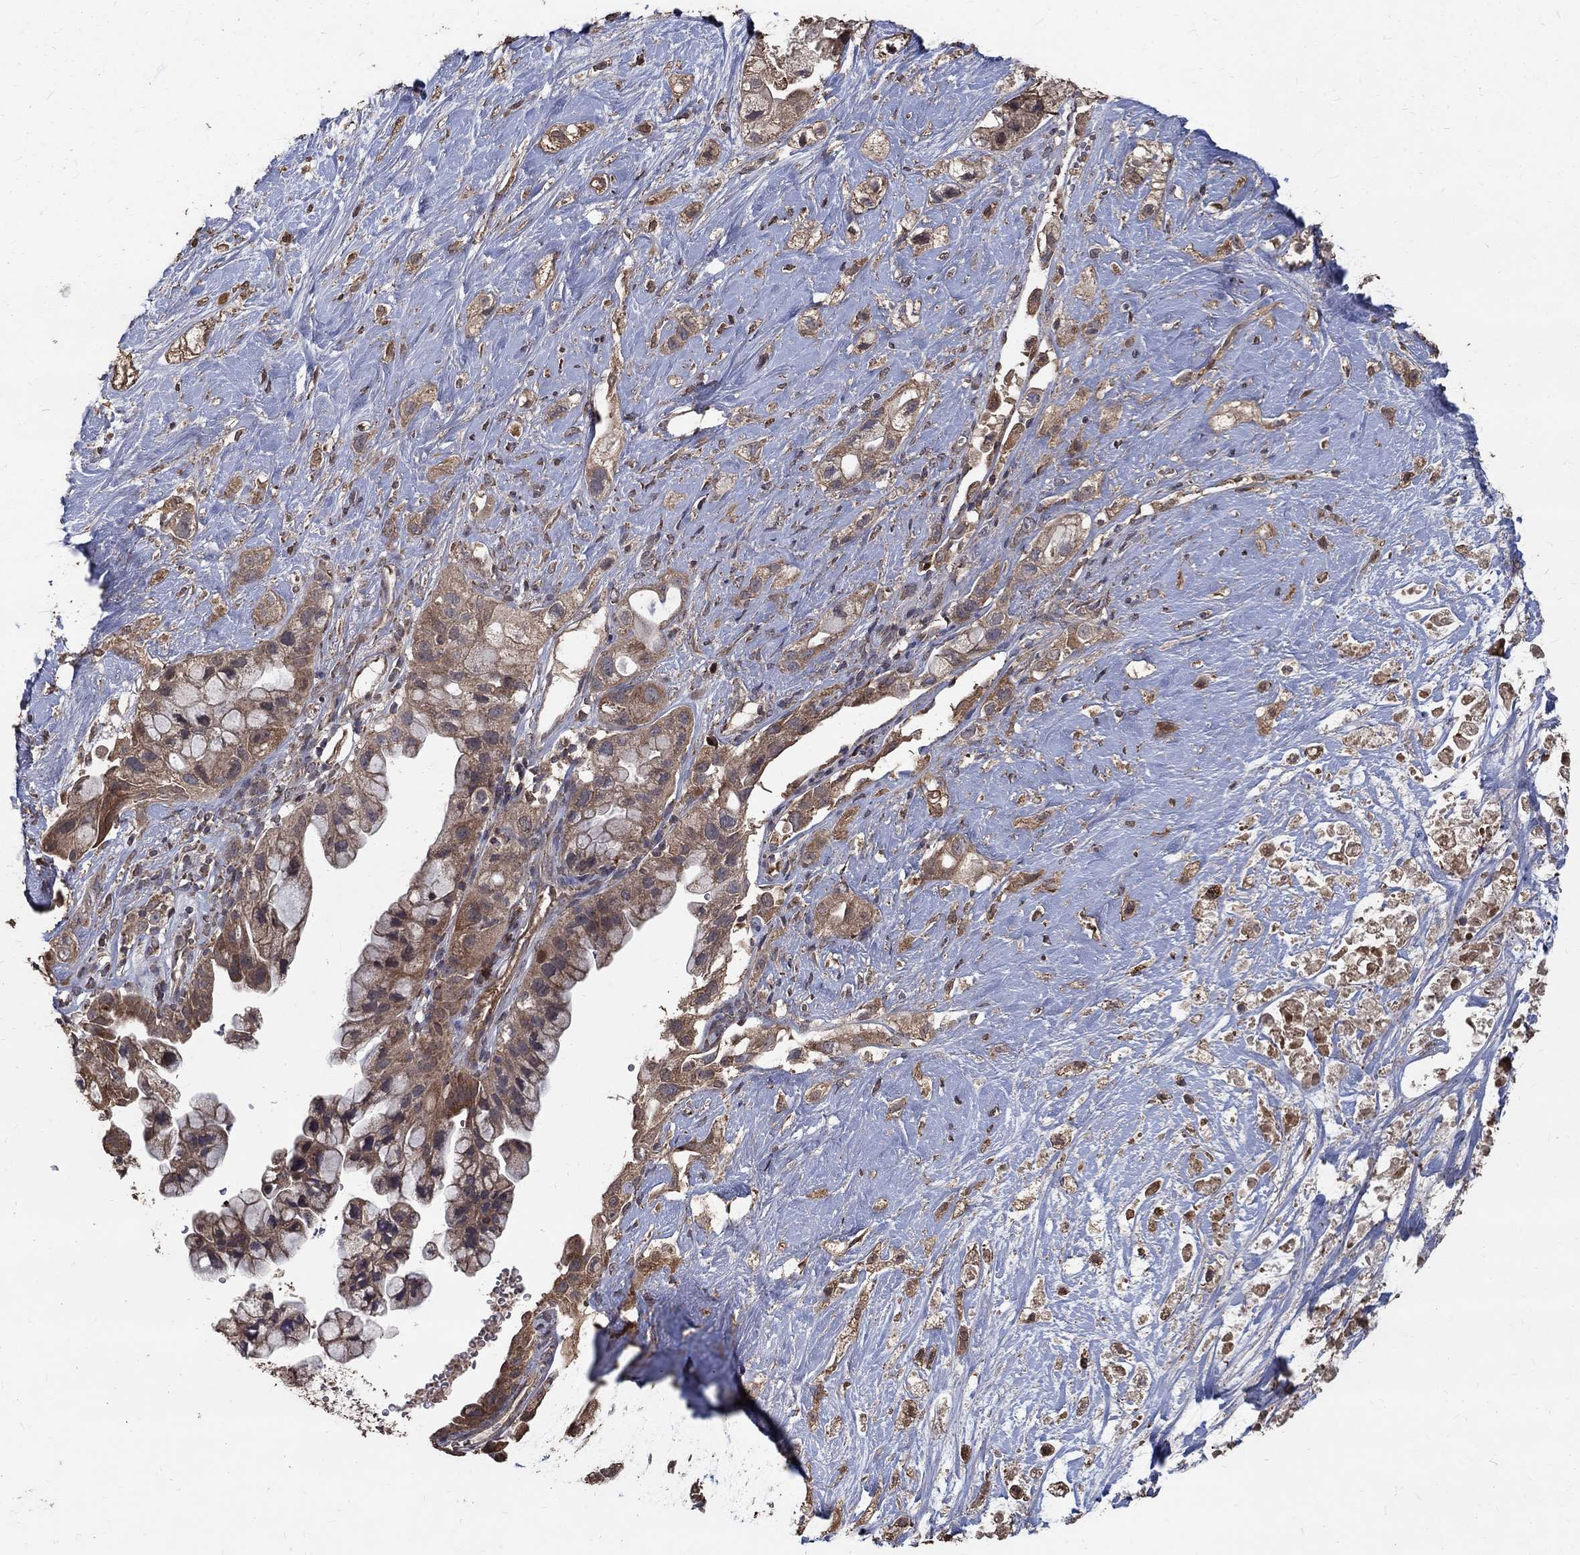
{"staining": {"intensity": "moderate", "quantity": "25%-75%", "location": "cytoplasmic/membranous"}, "tissue": "pancreatic cancer", "cell_type": "Tumor cells", "image_type": "cancer", "snomed": [{"axis": "morphology", "description": "Adenocarcinoma, NOS"}, {"axis": "topography", "description": "Pancreas"}], "caption": "Tumor cells reveal medium levels of moderate cytoplasmic/membranous positivity in approximately 25%-75% of cells in human pancreatic adenocarcinoma.", "gene": "C17orf75", "patient": {"sex": "male", "age": 44}}